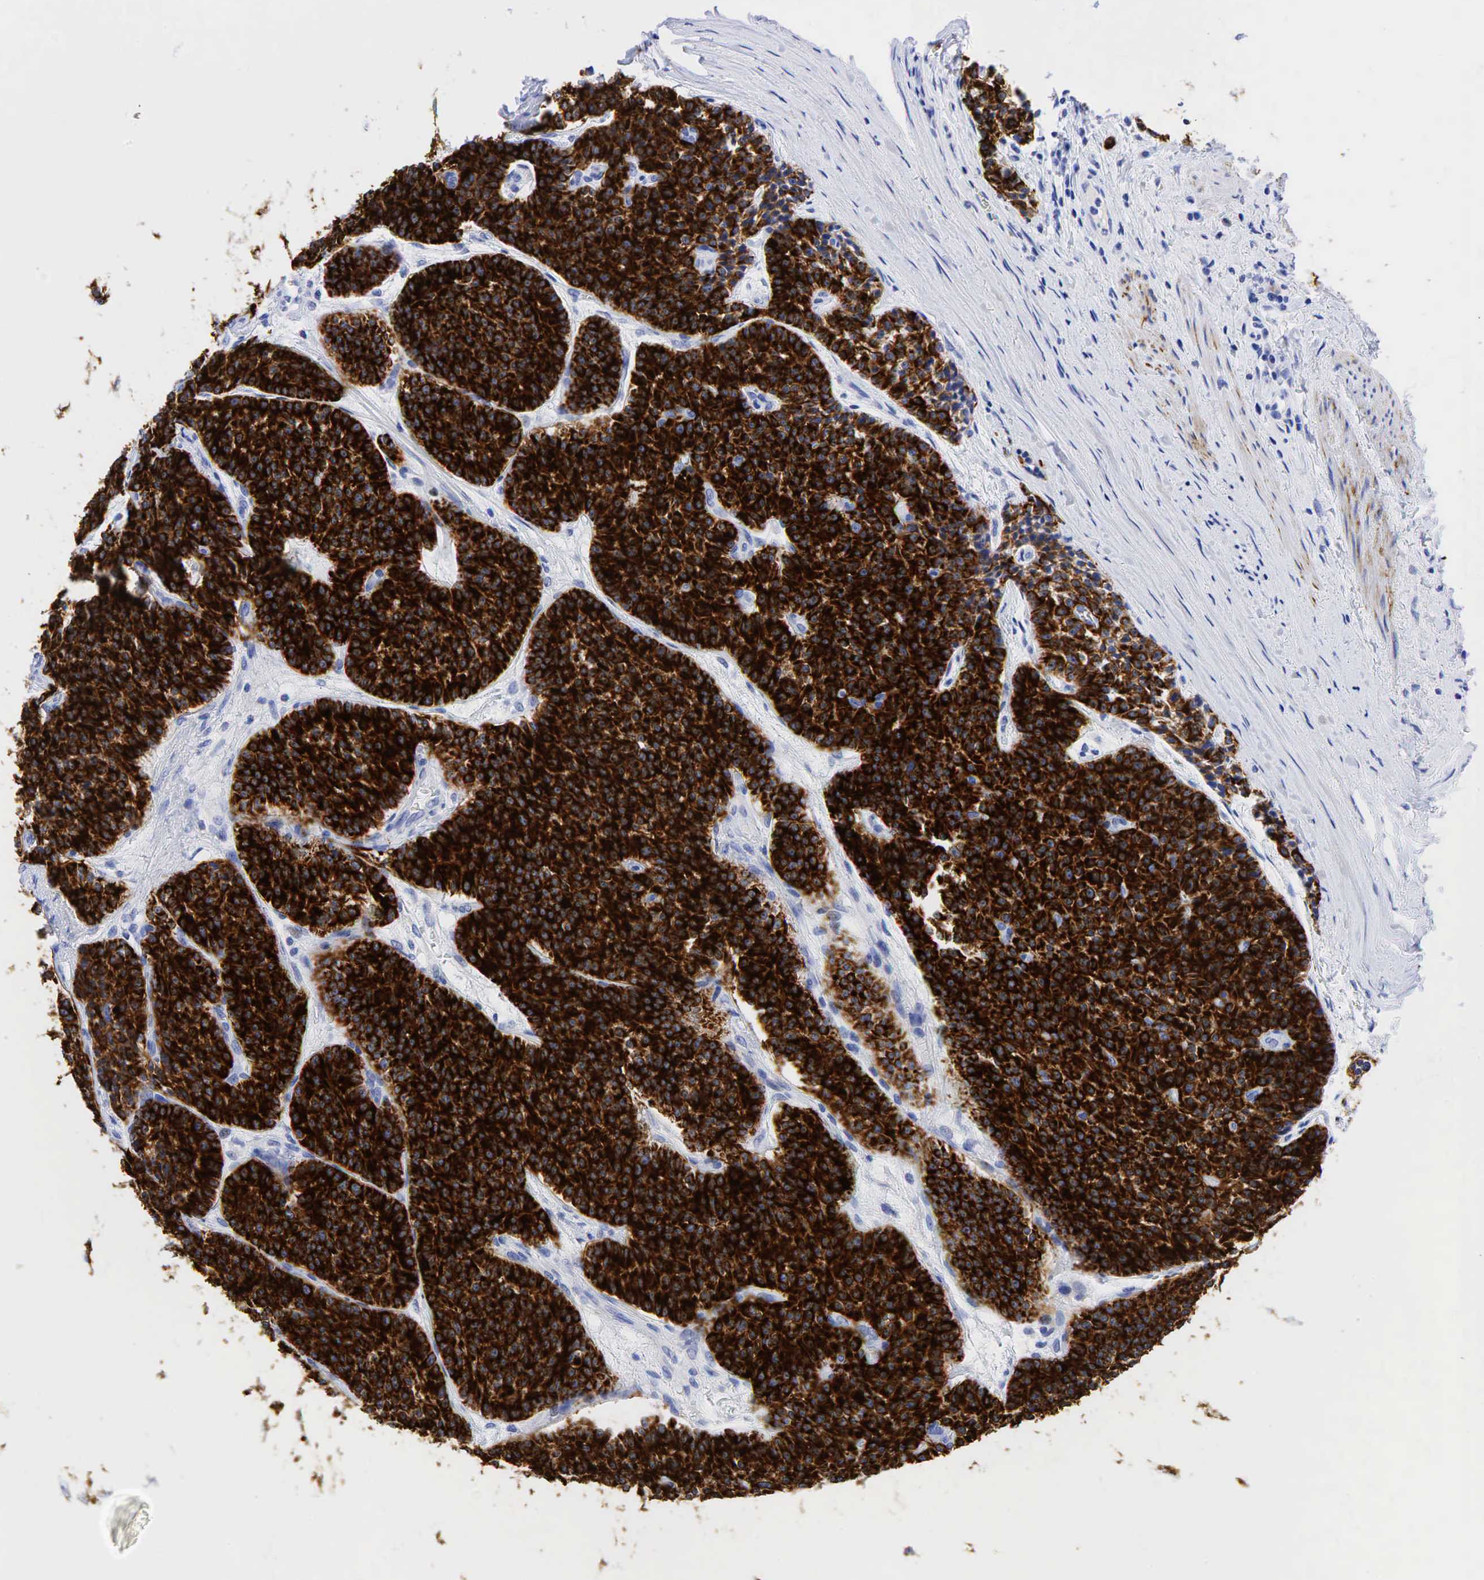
{"staining": {"intensity": "strong", "quantity": ">75%", "location": "cytoplasmic/membranous"}, "tissue": "carcinoid", "cell_type": "Tumor cells", "image_type": "cancer", "snomed": [{"axis": "morphology", "description": "Carcinoid, malignant, NOS"}, {"axis": "topography", "description": "Stomach"}], "caption": "IHC staining of carcinoid (malignant), which shows high levels of strong cytoplasmic/membranous expression in about >75% of tumor cells indicating strong cytoplasmic/membranous protein expression. The staining was performed using DAB (brown) for protein detection and nuclei were counterstained in hematoxylin (blue).", "gene": "KRT18", "patient": {"sex": "female", "age": 76}}